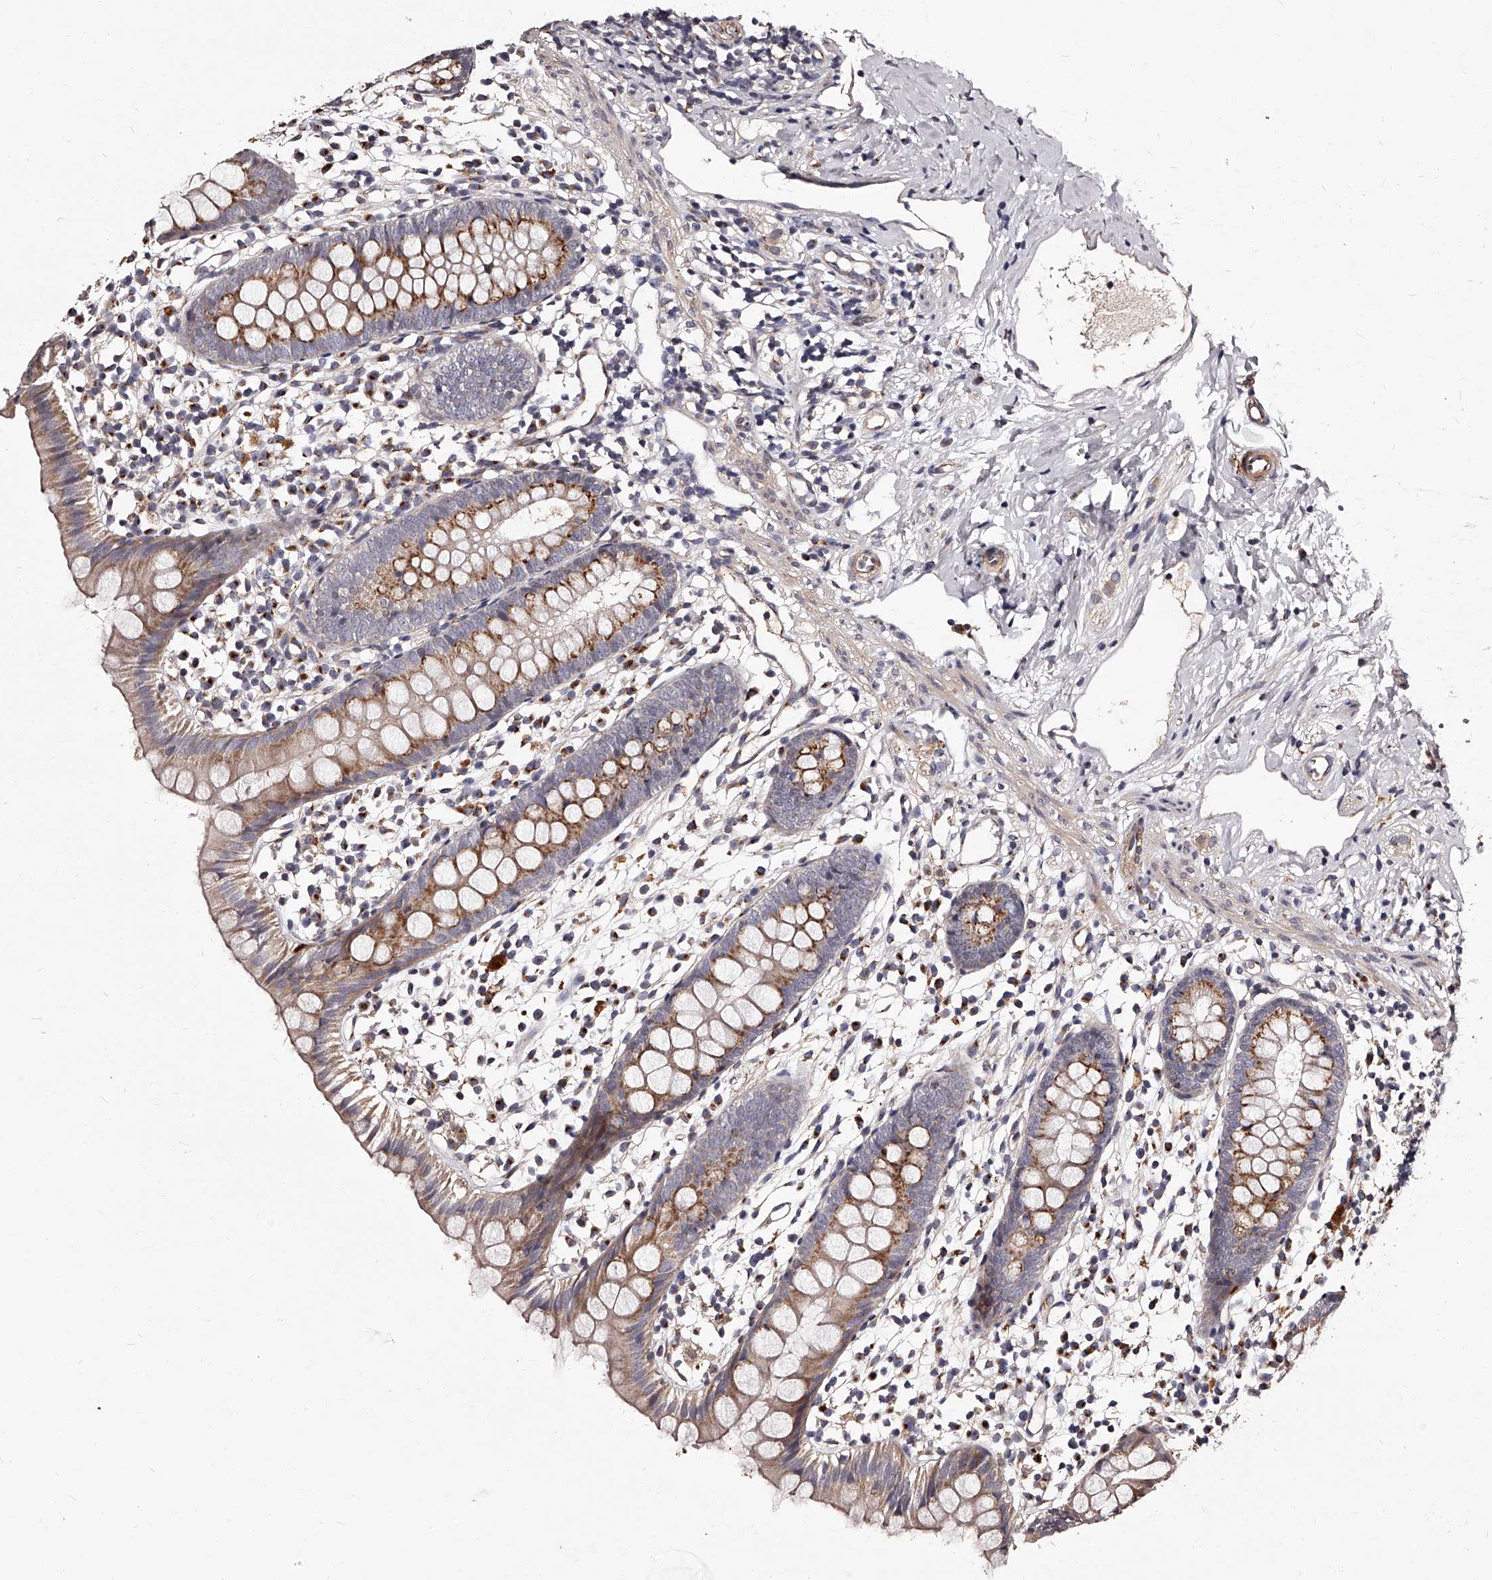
{"staining": {"intensity": "moderate", "quantity": ">75%", "location": "cytoplasmic/membranous"}, "tissue": "appendix", "cell_type": "Glandular cells", "image_type": "normal", "snomed": [{"axis": "morphology", "description": "Normal tissue, NOS"}, {"axis": "topography", "description": "Appendix"}], "caption": "Immunohistochemical staining of normal human appendix reveals >75% levels of moderate cytoplasmic/membranous protein staining in approximately >75% of glandular cells.", "gene": "RSC1A1", "patient": {"sex": "female", "age": 20}}